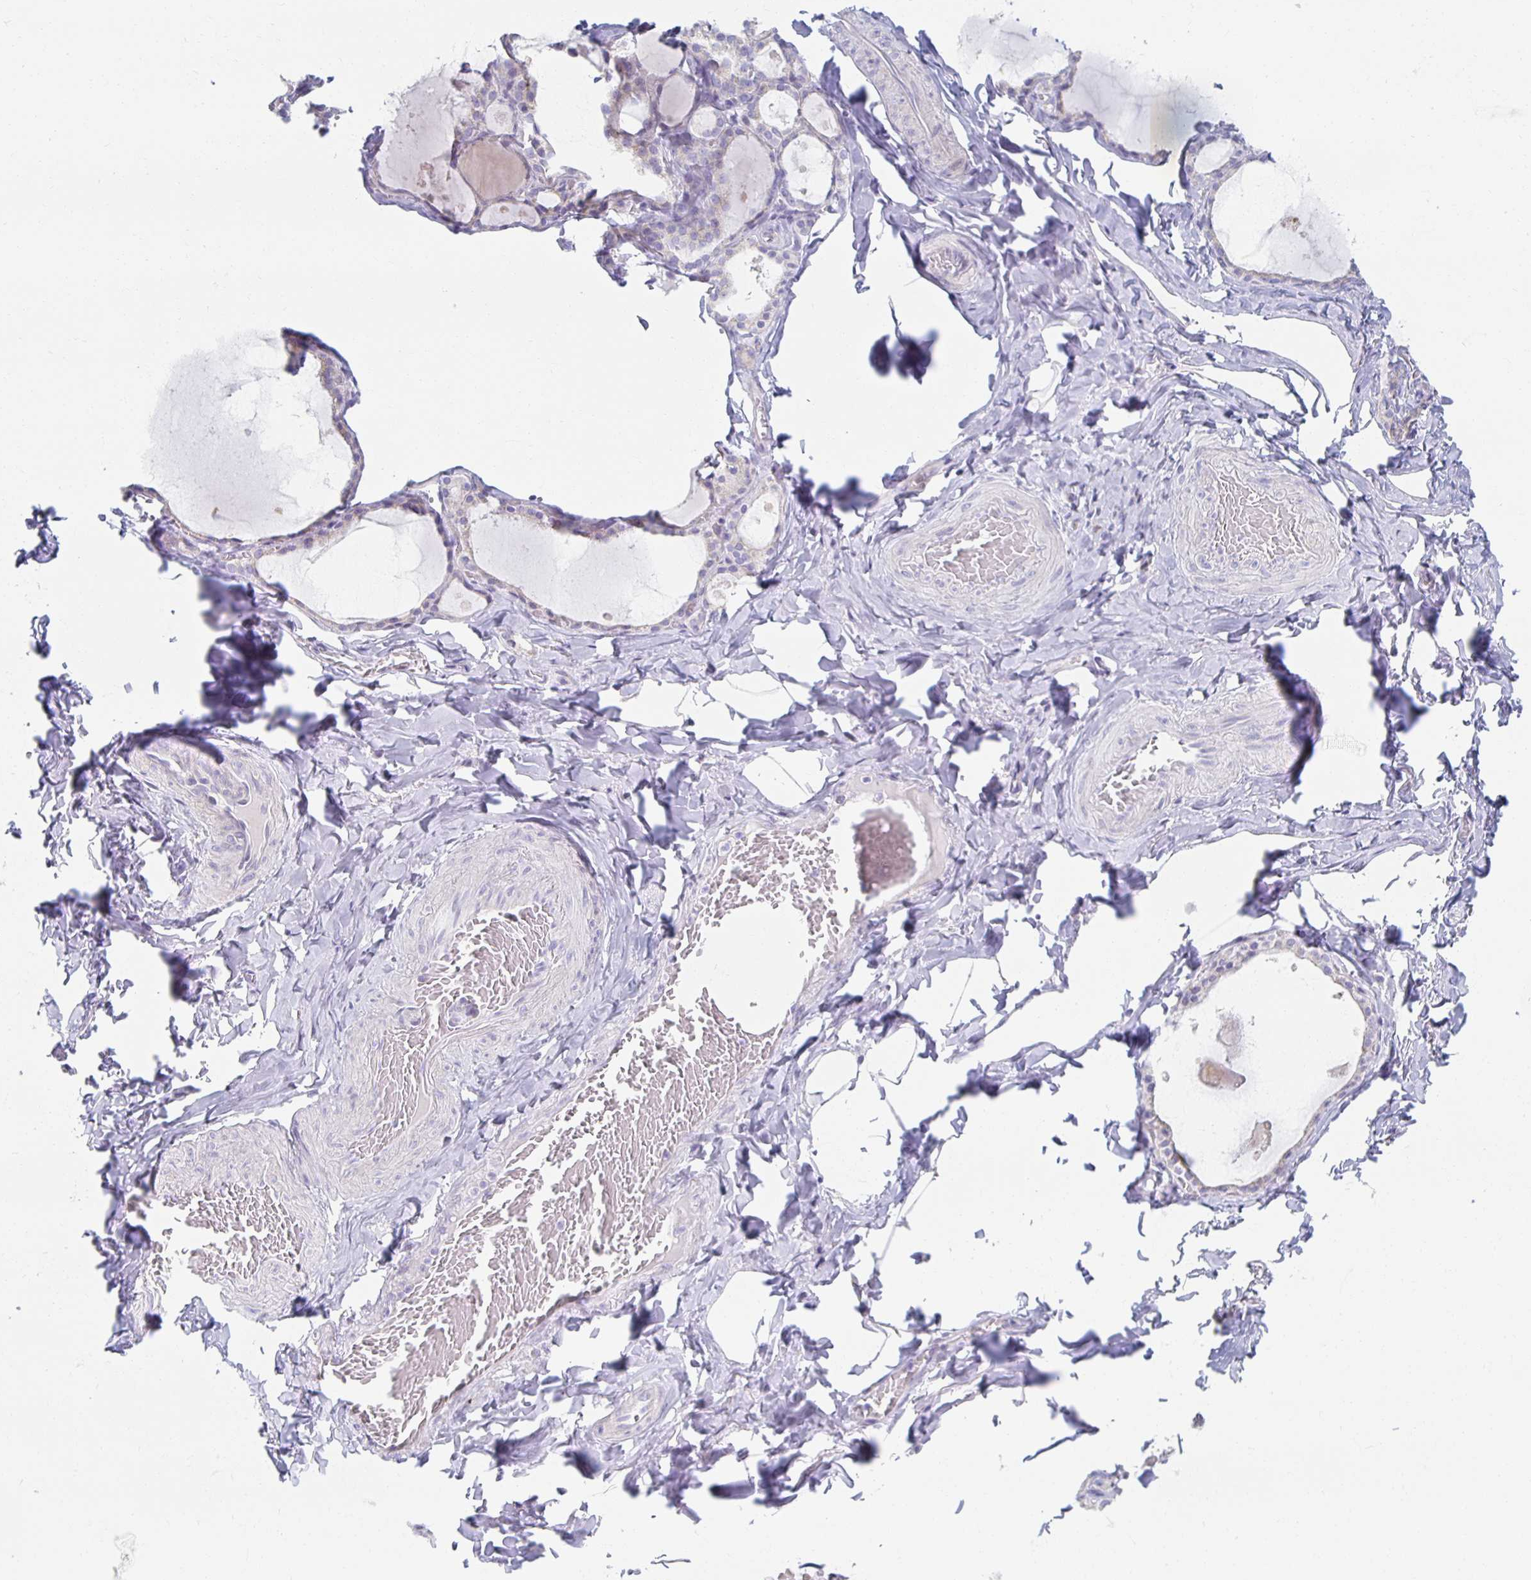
{"staining": {"intensity": "weak", "quantity": "<25%", "location": "cytoplasmic/membranous"}, "tissue": "thyroid gland", "cell_type": "Glandular cells", "image_type": "normal", "snomed": [{"axis": "morphology", "description": "Normal tissue, NOS"}, {"axis": "topography", "description": "Thyroid gland"}], "caption": "Immunohistochemistry of benign human thyroid gland exhibits no positivity in glandular cells.", "gene": "TEX44", "patient": {"sex": "male", "age": 56}}